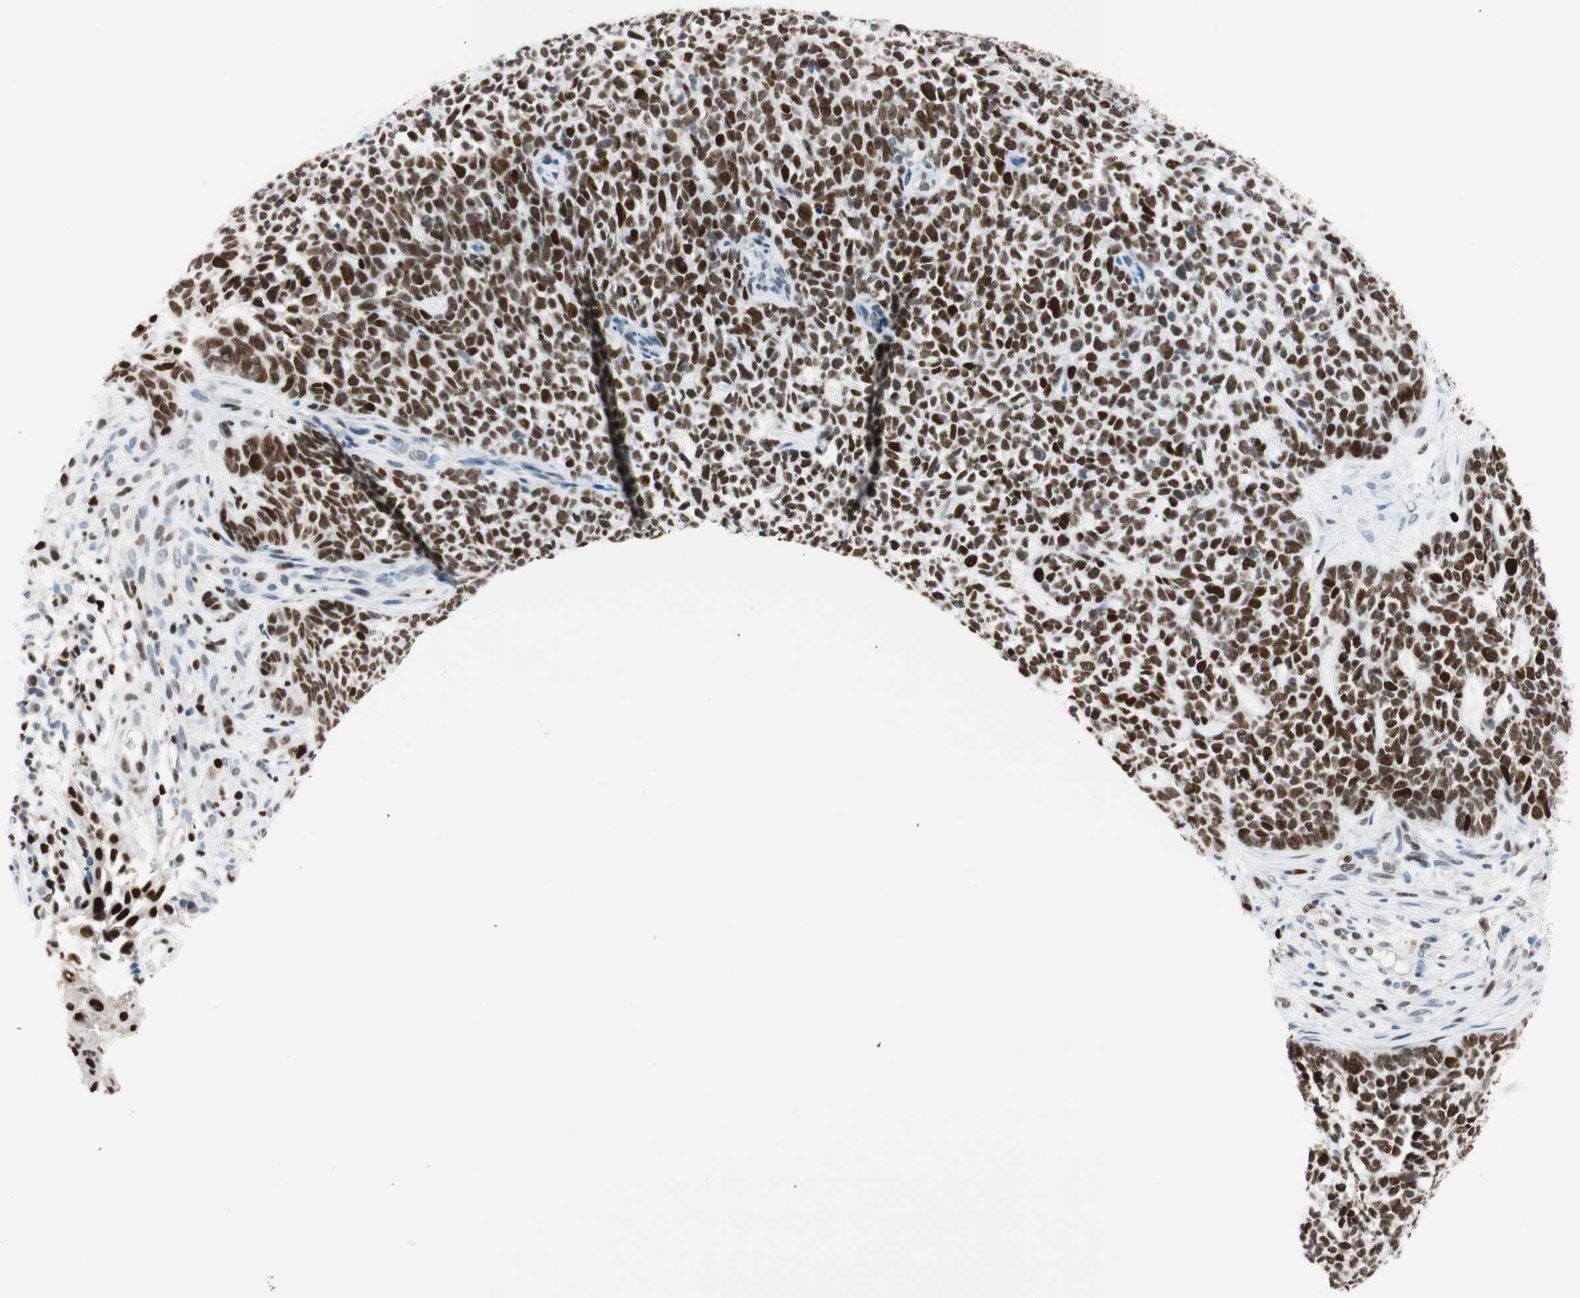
{"staining": {"intensity": "strong", "quantity": ">75%", "location": "nuclear"}, "tissue": "skin cancer", "cell_type": "Tumor cells", "image_type": "cancer", "snomed": [{"axis": "morphology", "description": "Basal cell carcinoma"}, {"axis": "topography", "description": "Skin"}], "caption": "A high amount of strong nuclear positivity is identified in about >75% of tumor cells in skin basal cell carcinoma tissue.", "gene": "EZH2", "patient": {"sex": "female", "age": 84}}